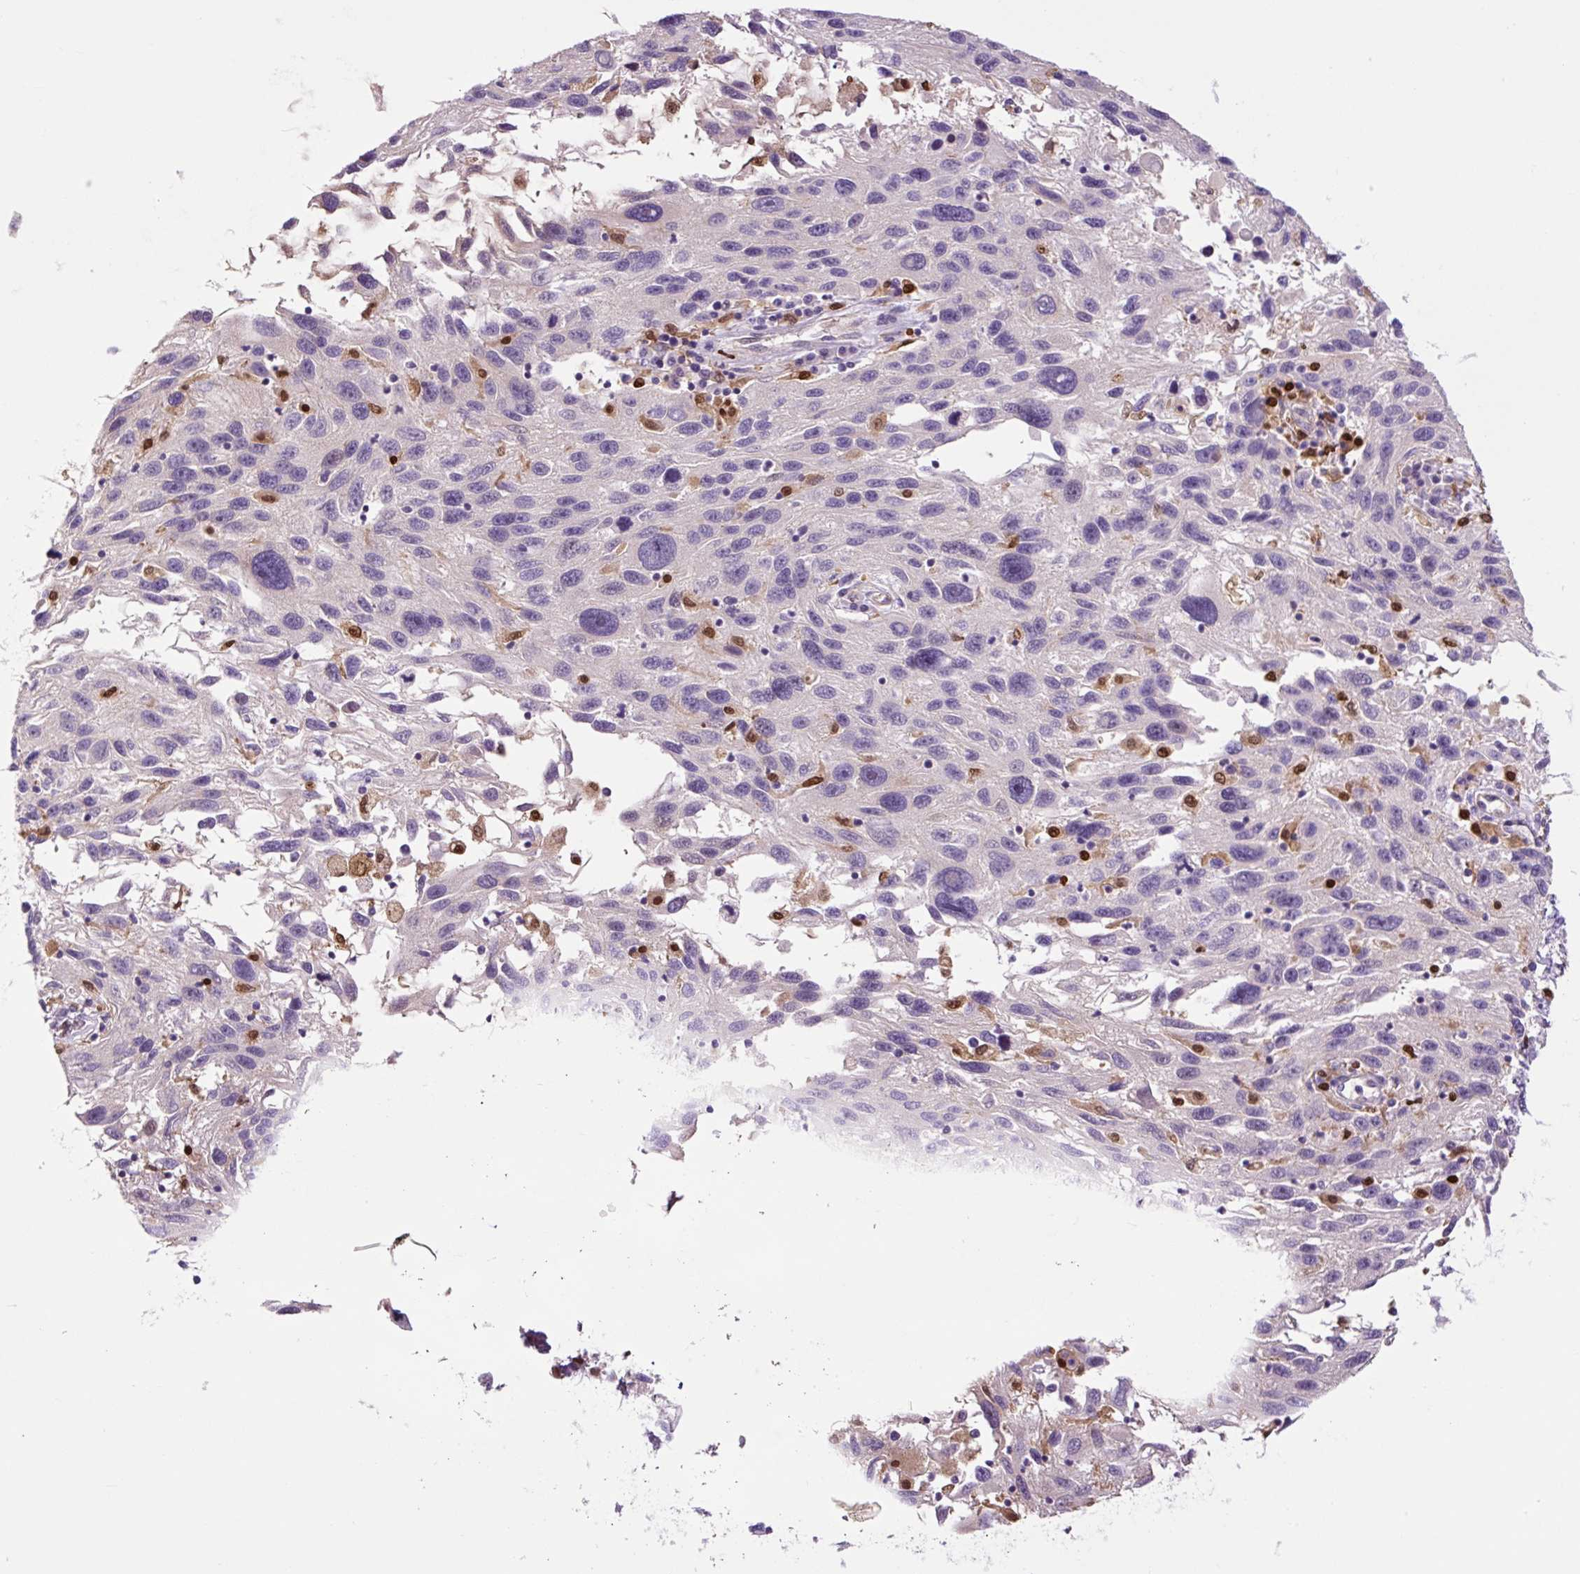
{"staining": {"intensity": "negative", "quantity": "none", "location": "none"}, "tissue": "melanoma", "cell_type": "Tumor cells", "image_type": "cancer", "snomed": [{"axis": "morphology", "description": "Malignant melanoma, NOS"}, {"axis": "topography", "description": "Skin"}], "caption": "DAB immunohistochemical staining of melanoma shows no significant expression in tumor cells.", "gene": "SPI1", "patient": {"sex": "male", "age": 53}}